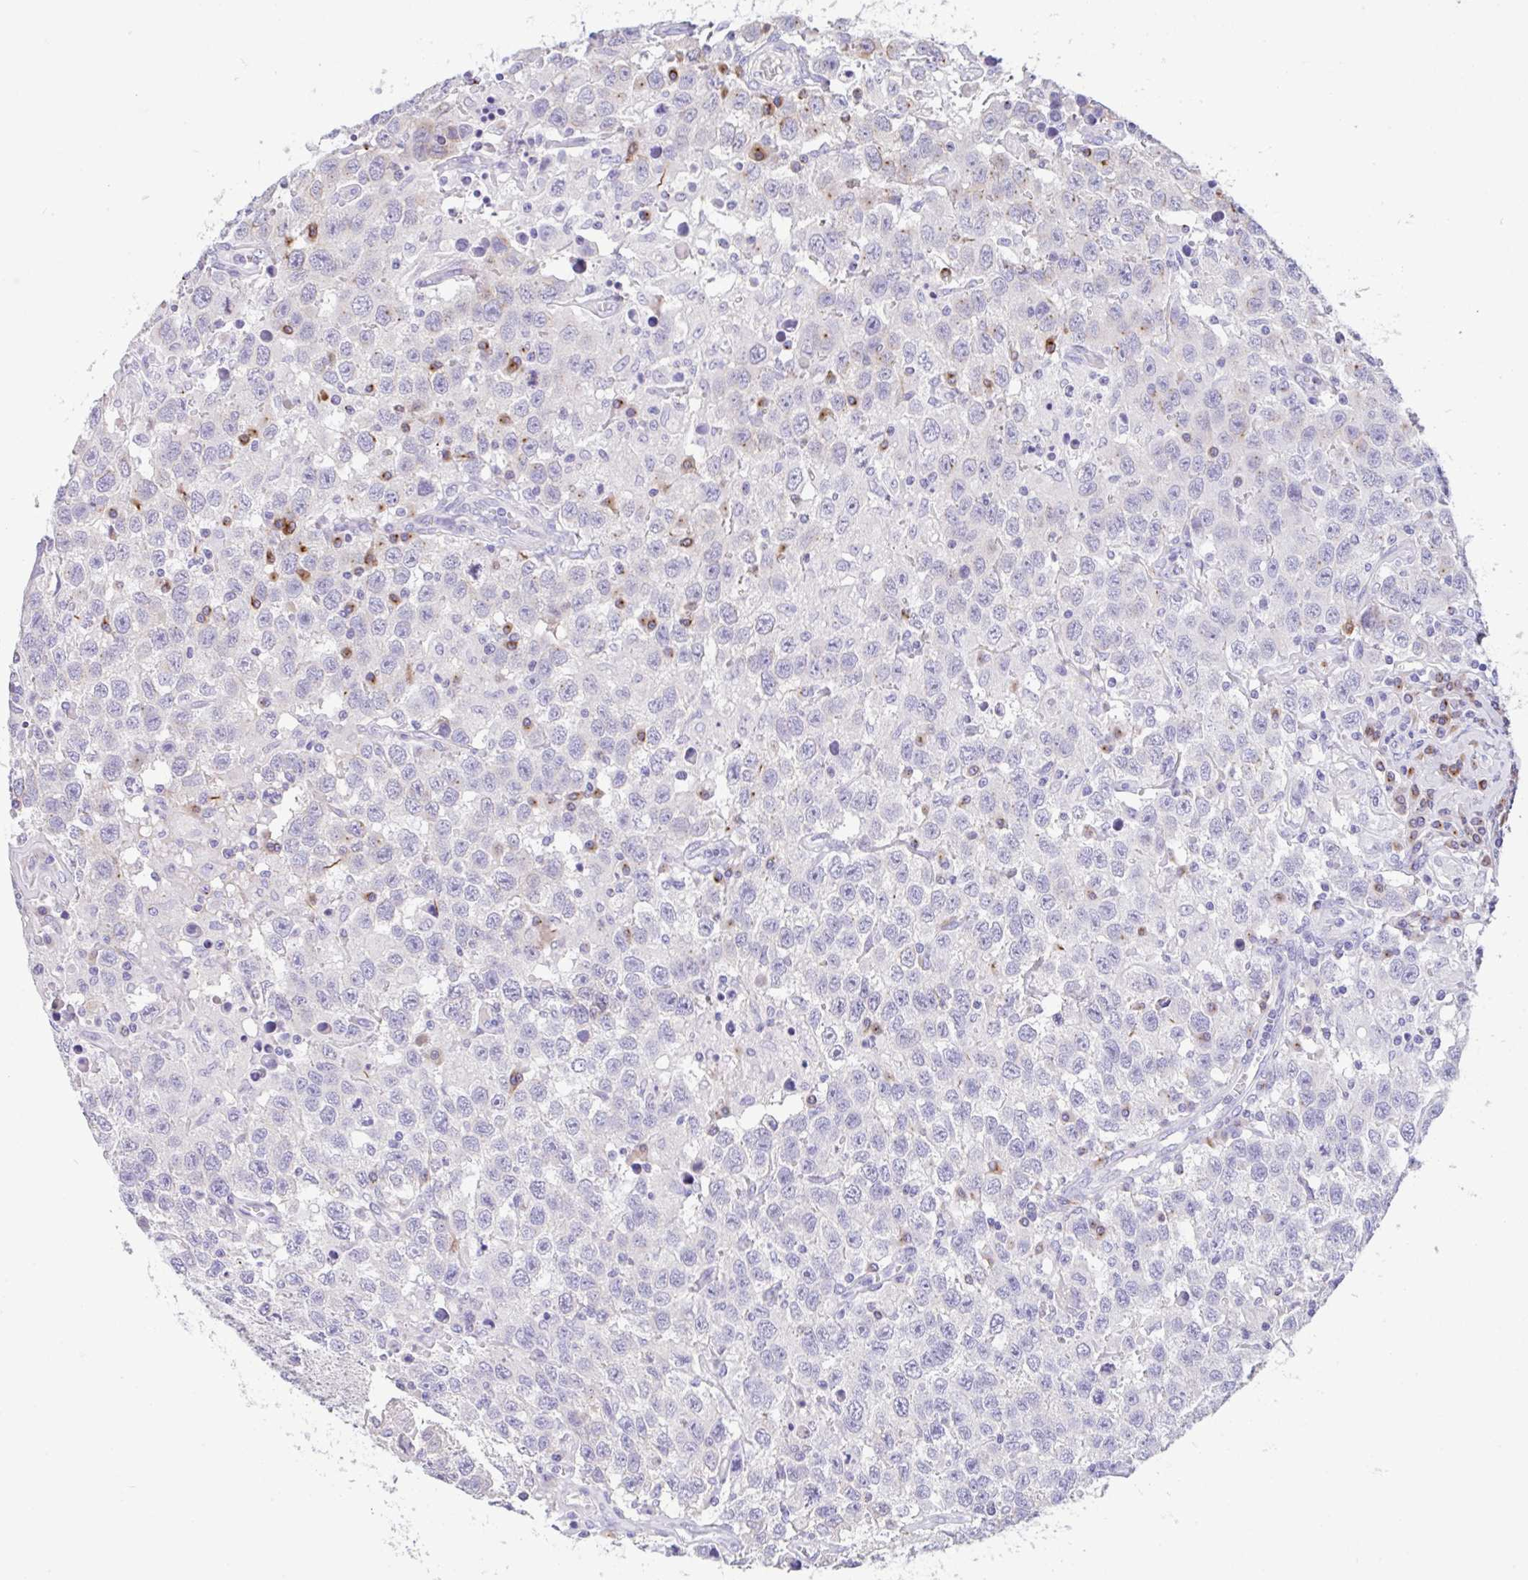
{"staining": {"intensity": "negative", "quantity": "none", "location": "none"}, "tissue": "testis cancer", "cell_type": "Tumor cells", "image_type": "cancer", "snomed": [{"axis": "morphology", "description": "Seminoma, NOS"}, {"axis": "topography", "description": "Testis"}], "caption": "A photomicrograph of human seminoma (testis) is negative for staining in tumor cells. The staining is performed using DAB (3,3'-diaminobenzidine) brown chromogen with nuclei counter-stained in using hematoxylin.", "gene": "FBXL20", "patient": {"sex": "male", "age": 41}}